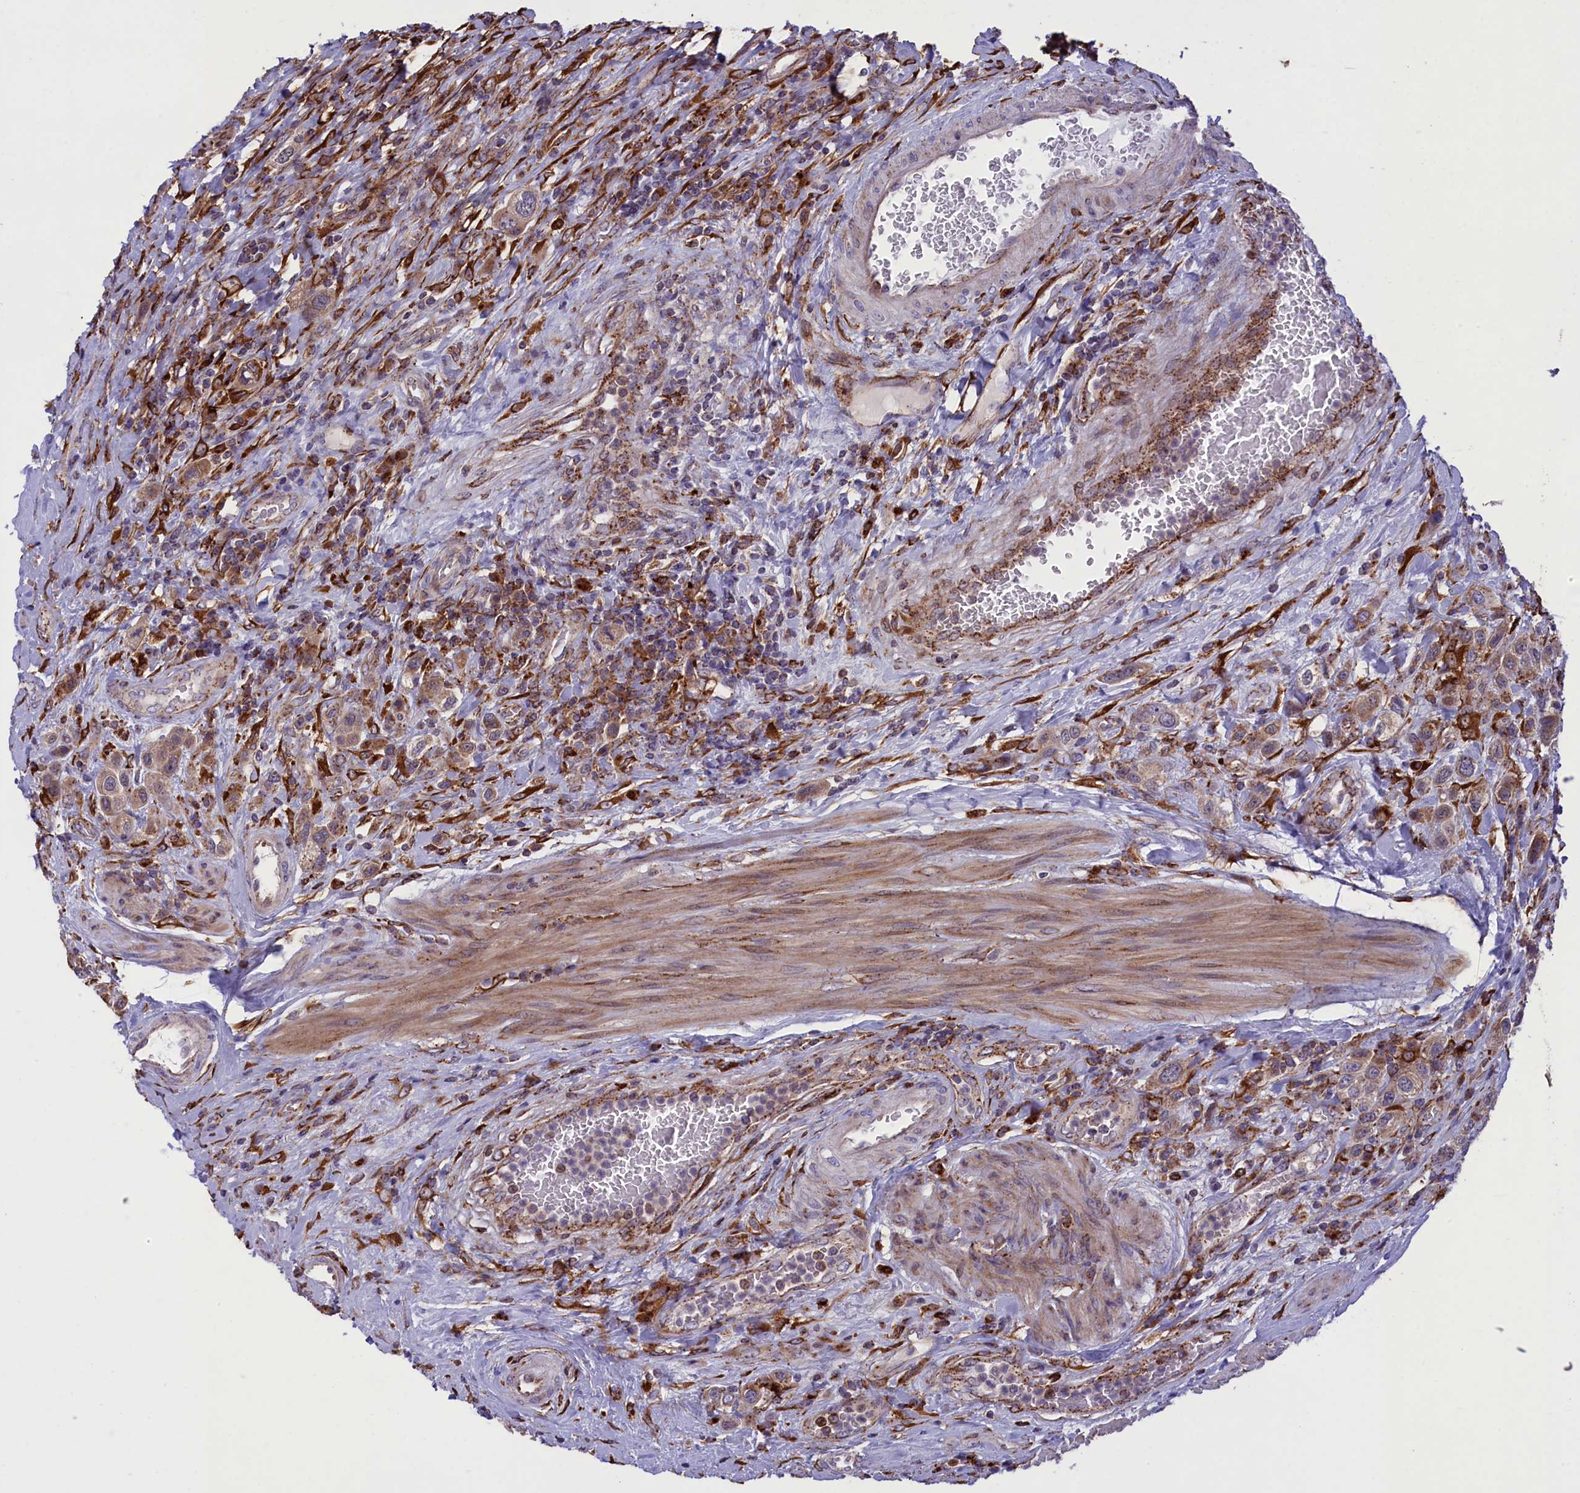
{"staining": {"intensity": "weak", "quantity": "25%-75%", "location": "cytoplasmic/membranous"}, "tissue": "urothelial cancer", "cell_type": "Tumor cells", "image_type": "cancer", "snomed": [{"axis": "morphology", "description": "Urothelial carcinoma, High grade"}, {"axis": "topography", "description": "Urinary bladder"}], "caption": "Urothelial cancer tissue shows weak cytoplasmic/membranous expression in approximately 25%-75% of tumor cells, visualized by immunohistochemistry.", "gene": "MAN2B1", "patient": {"sex": "male", "age": 50}}